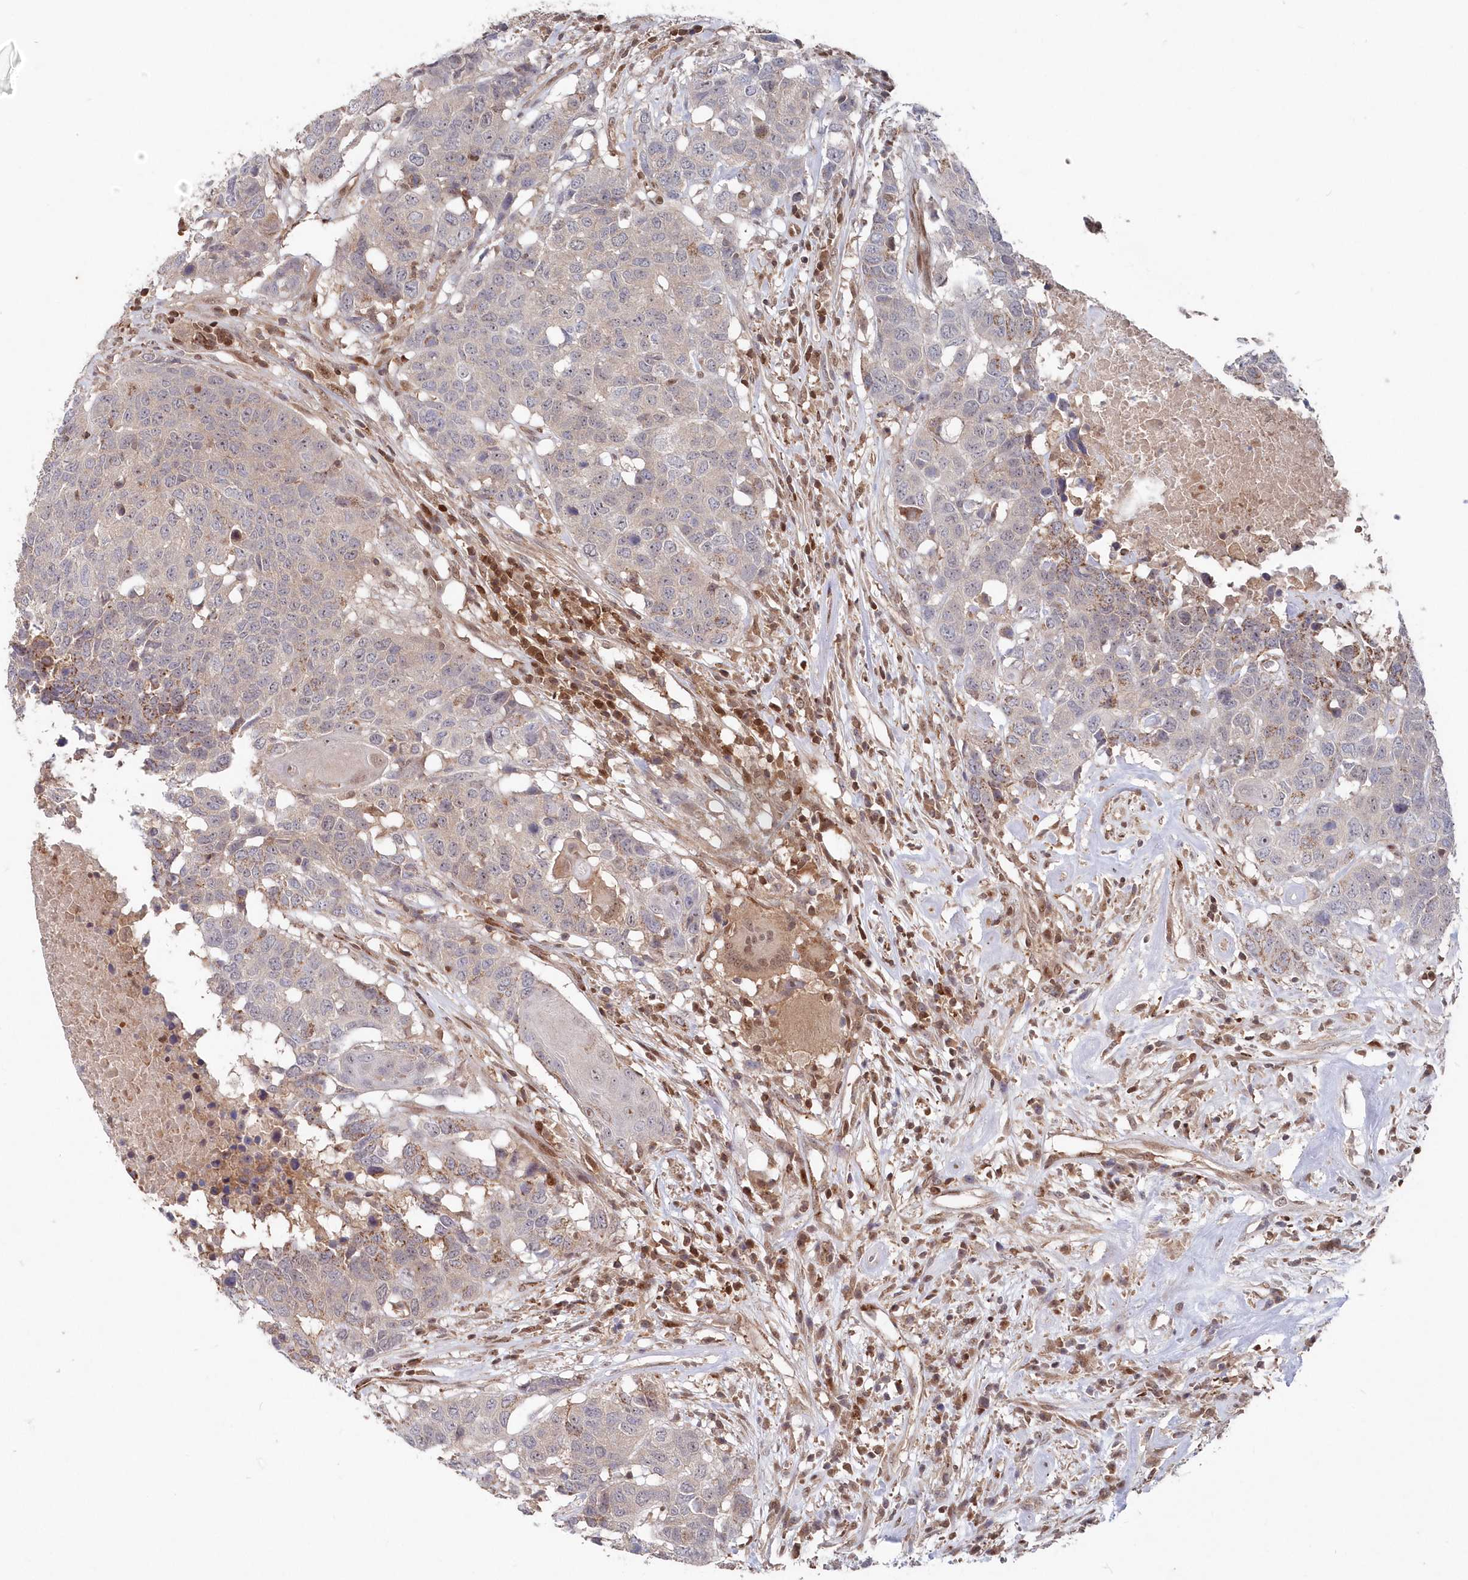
{"staining": {"intensity": "negative", "quantity": "none", "location": "none"}, "tissue": "head and neck cancer", "cell_type": "Tumor cells", "image_type": "cancer", "snomed": [{"axis": "morphology", "description": "Squamous cell carcinoma, NOS"}, {"axis": "topography", "description": "Head-Neck"}], "caption": "Protein analysis of head and neck squamous cell carcinoma displays no significant positivity in tumor cells.", "gene": "ABHD14B", "patient": {"sex": "male", "age": 66}}